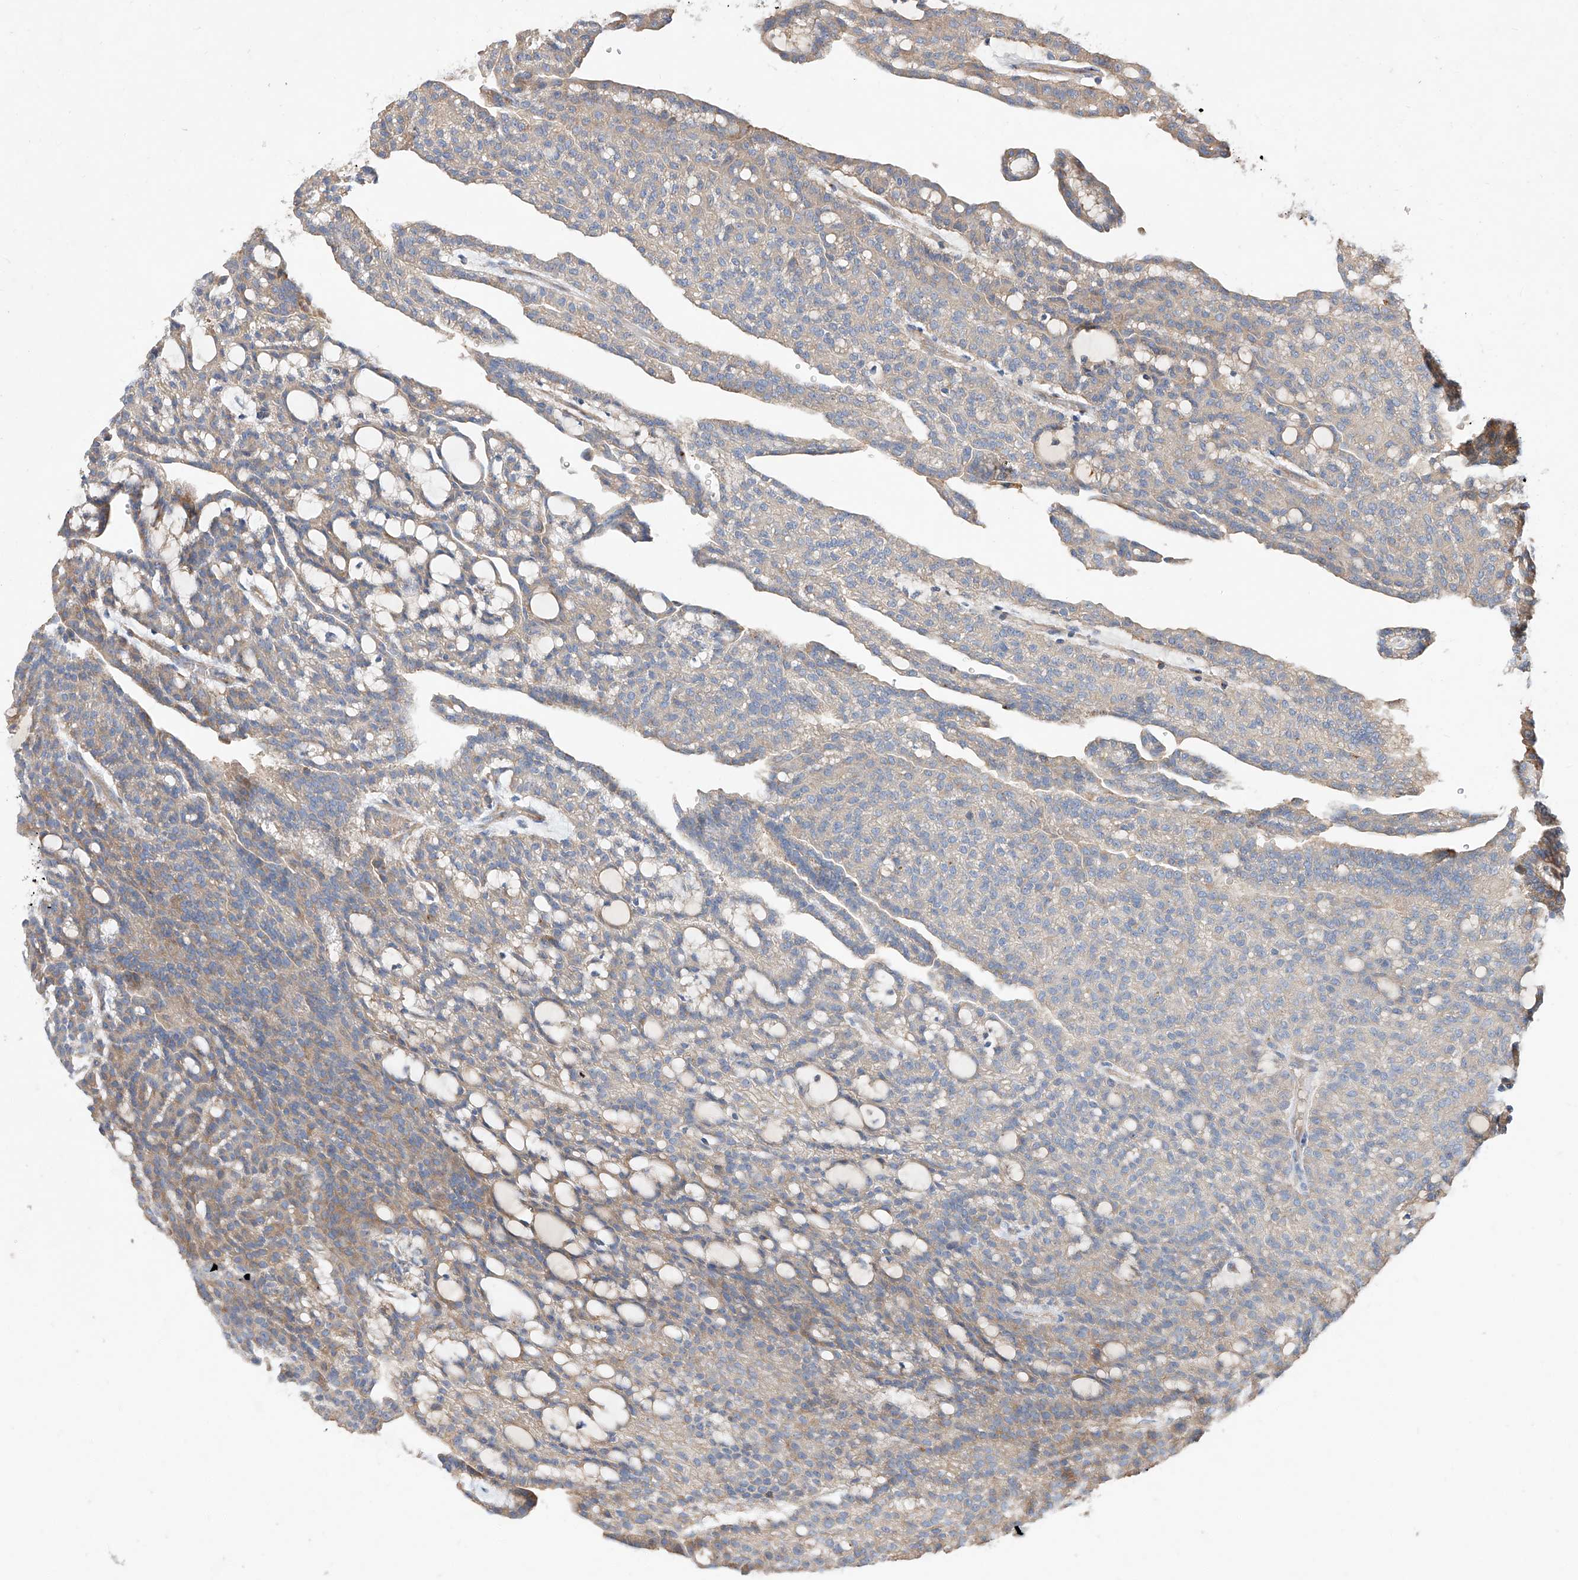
{"staining": {"intensity": "weak", "quantity": "<25%", "location": "cytoplasmic/membranous"}, "tissue": "renal cancer", "cell_type": "Tumor cells", "image_type": "cancer", "snomed": [{"axis": "morphology", "description": "Adenocarcinoma, NOS"}, {"axis": "topography", "description": "Kidney"}], "caption": "The IHC image has no significant expression in tumor cells of renal cancer tissue. (Brightfield microscopy of DAB IHC at high magnification).", "gene": "DIRAS3", "patient": {"sex": "male", "age": 63}}